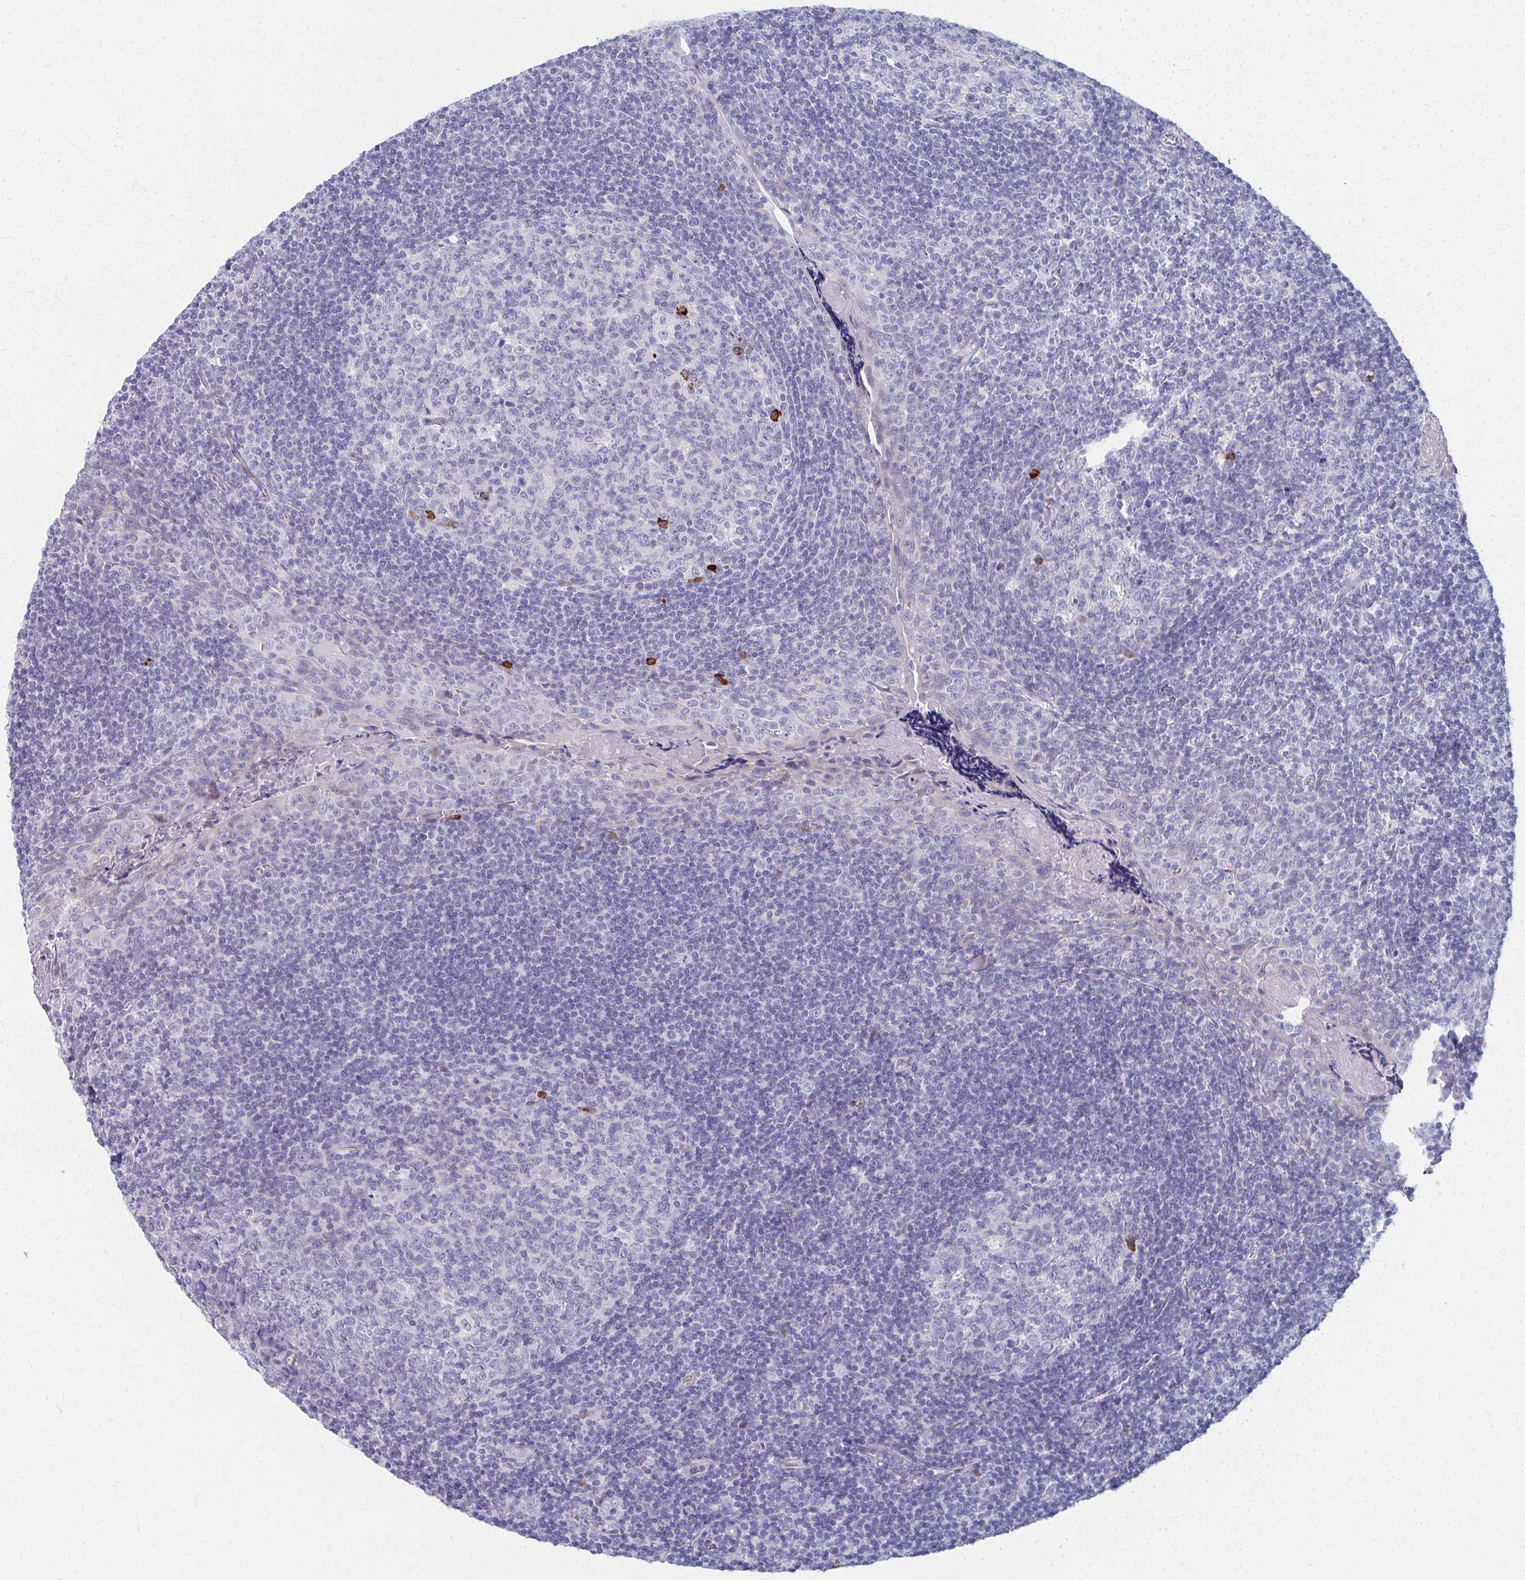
{"staining": {"intensity": "strong", "quantity": "<25%", "location": "cytoplasmic/membranous"}, "tissue": "tonsil", "cell_type": "Germinal center cells", "image_type": "normal", "snomed": [{"axis": "morphology", "description": "Normal tissue, NOS"}, {"axis": "morphology", "description": "Inflammation, NOS"}, {"axis": "topography", "description": "Tonsil"}], "caption": "The image exhibits immunohistochemical staining of unremarkable tonsil. There is strong cytoplasmic/membranous expression is seen in about <25% of germinal center cells. Nuclei are stained in blue.", "gene": "MS4A2", "patient": {"sex": "female", "age": 31}}